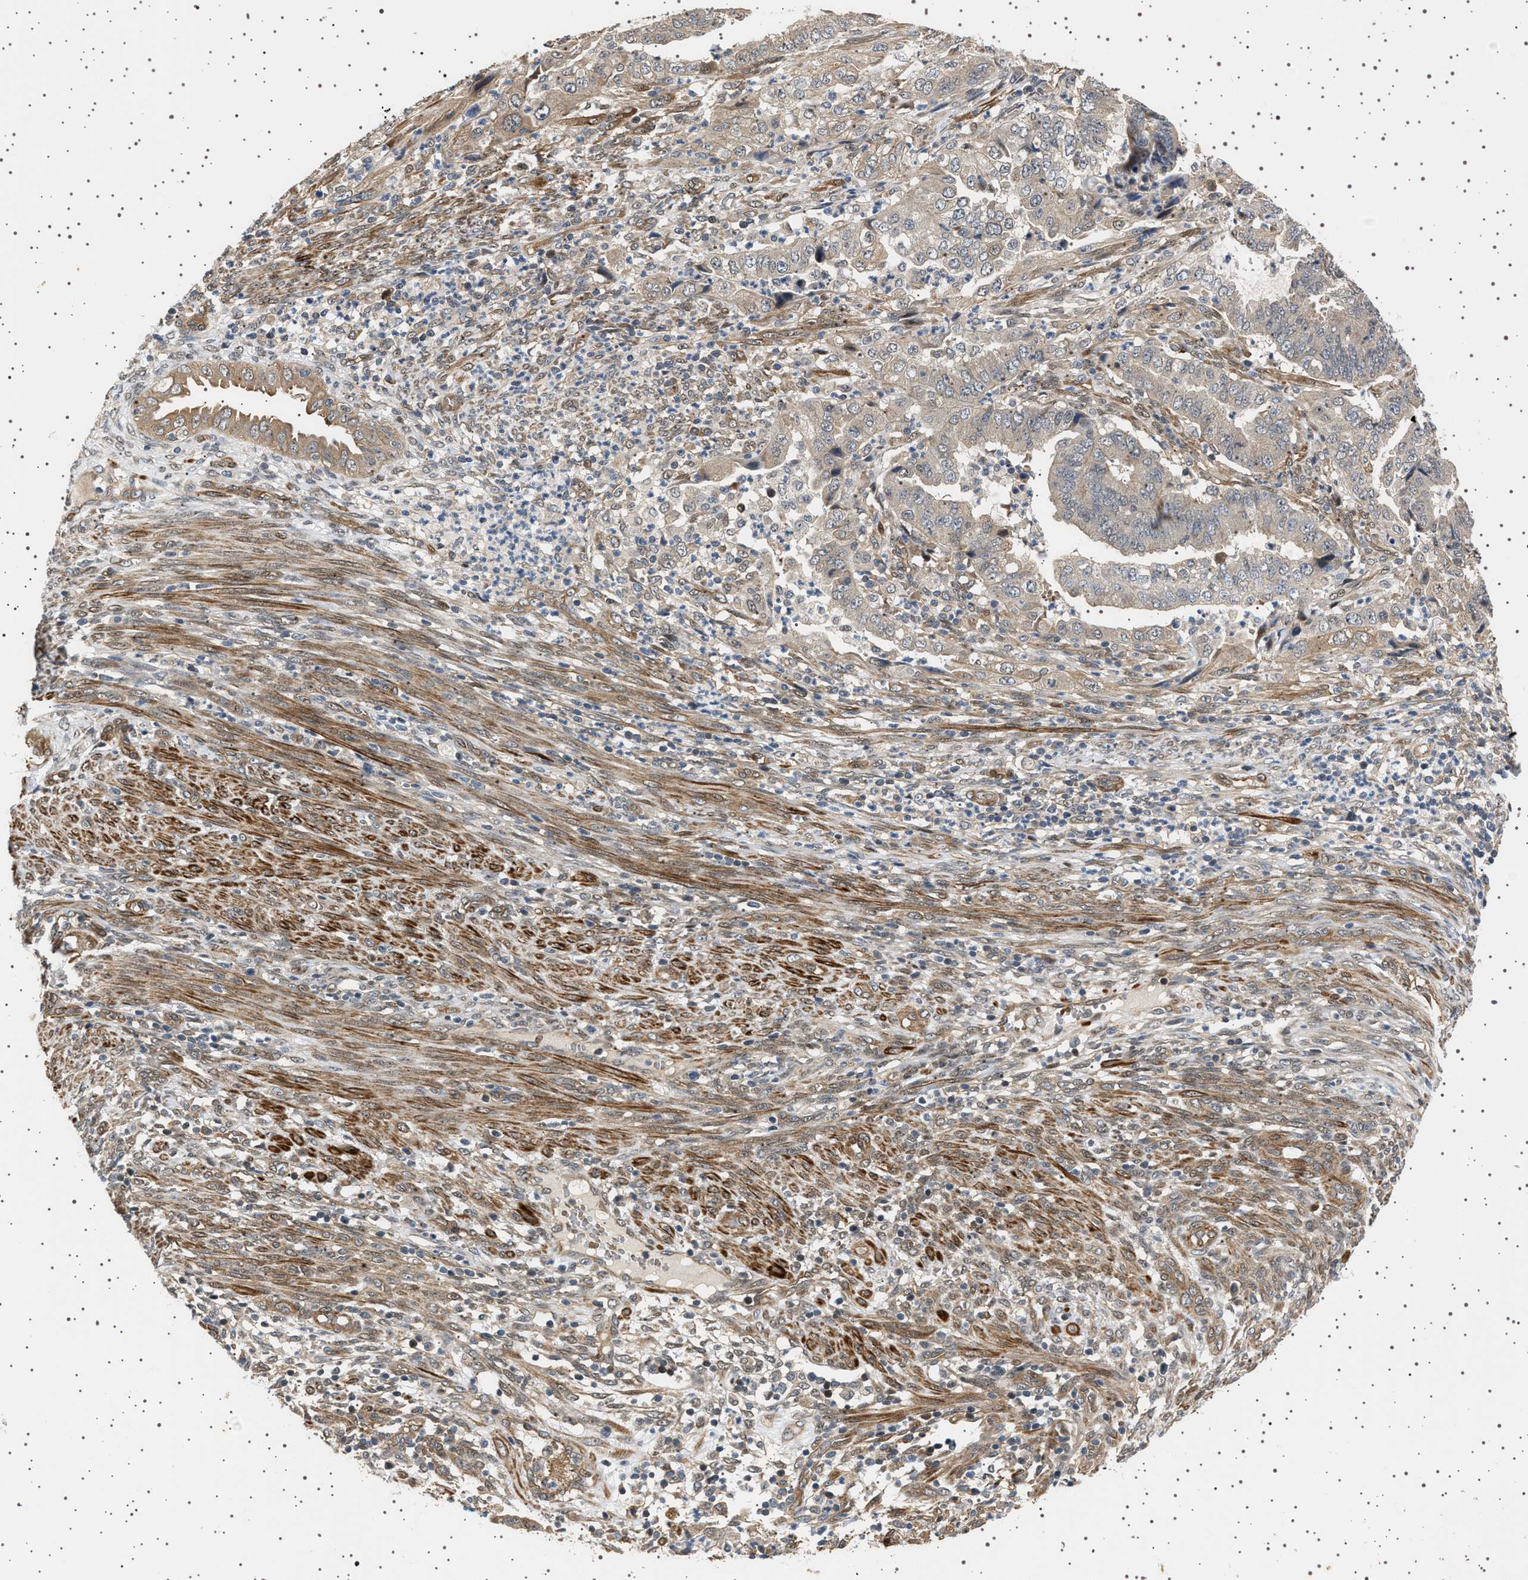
{"staining": {"intensity": "weak", "quantity": "25%-75%", "location": "cytoplasmic/membranous"}, "tissue": "endometrial cancer", "cell_type": "Tumor cells", "image_type": "cancer", "snomed": [{"axis": "morphology", "description": "Adenocarcinoma, NOS"}, {"axis": "topography", "description": "Endometrium"}], "caption": "A micrograph of human endometrial cancer stained for a protein exhibits weak cytoplasmic/membranous brown staining in tumor cells.", "gene": "BAG3", "patient": {"sex": "female", "age": 51}}